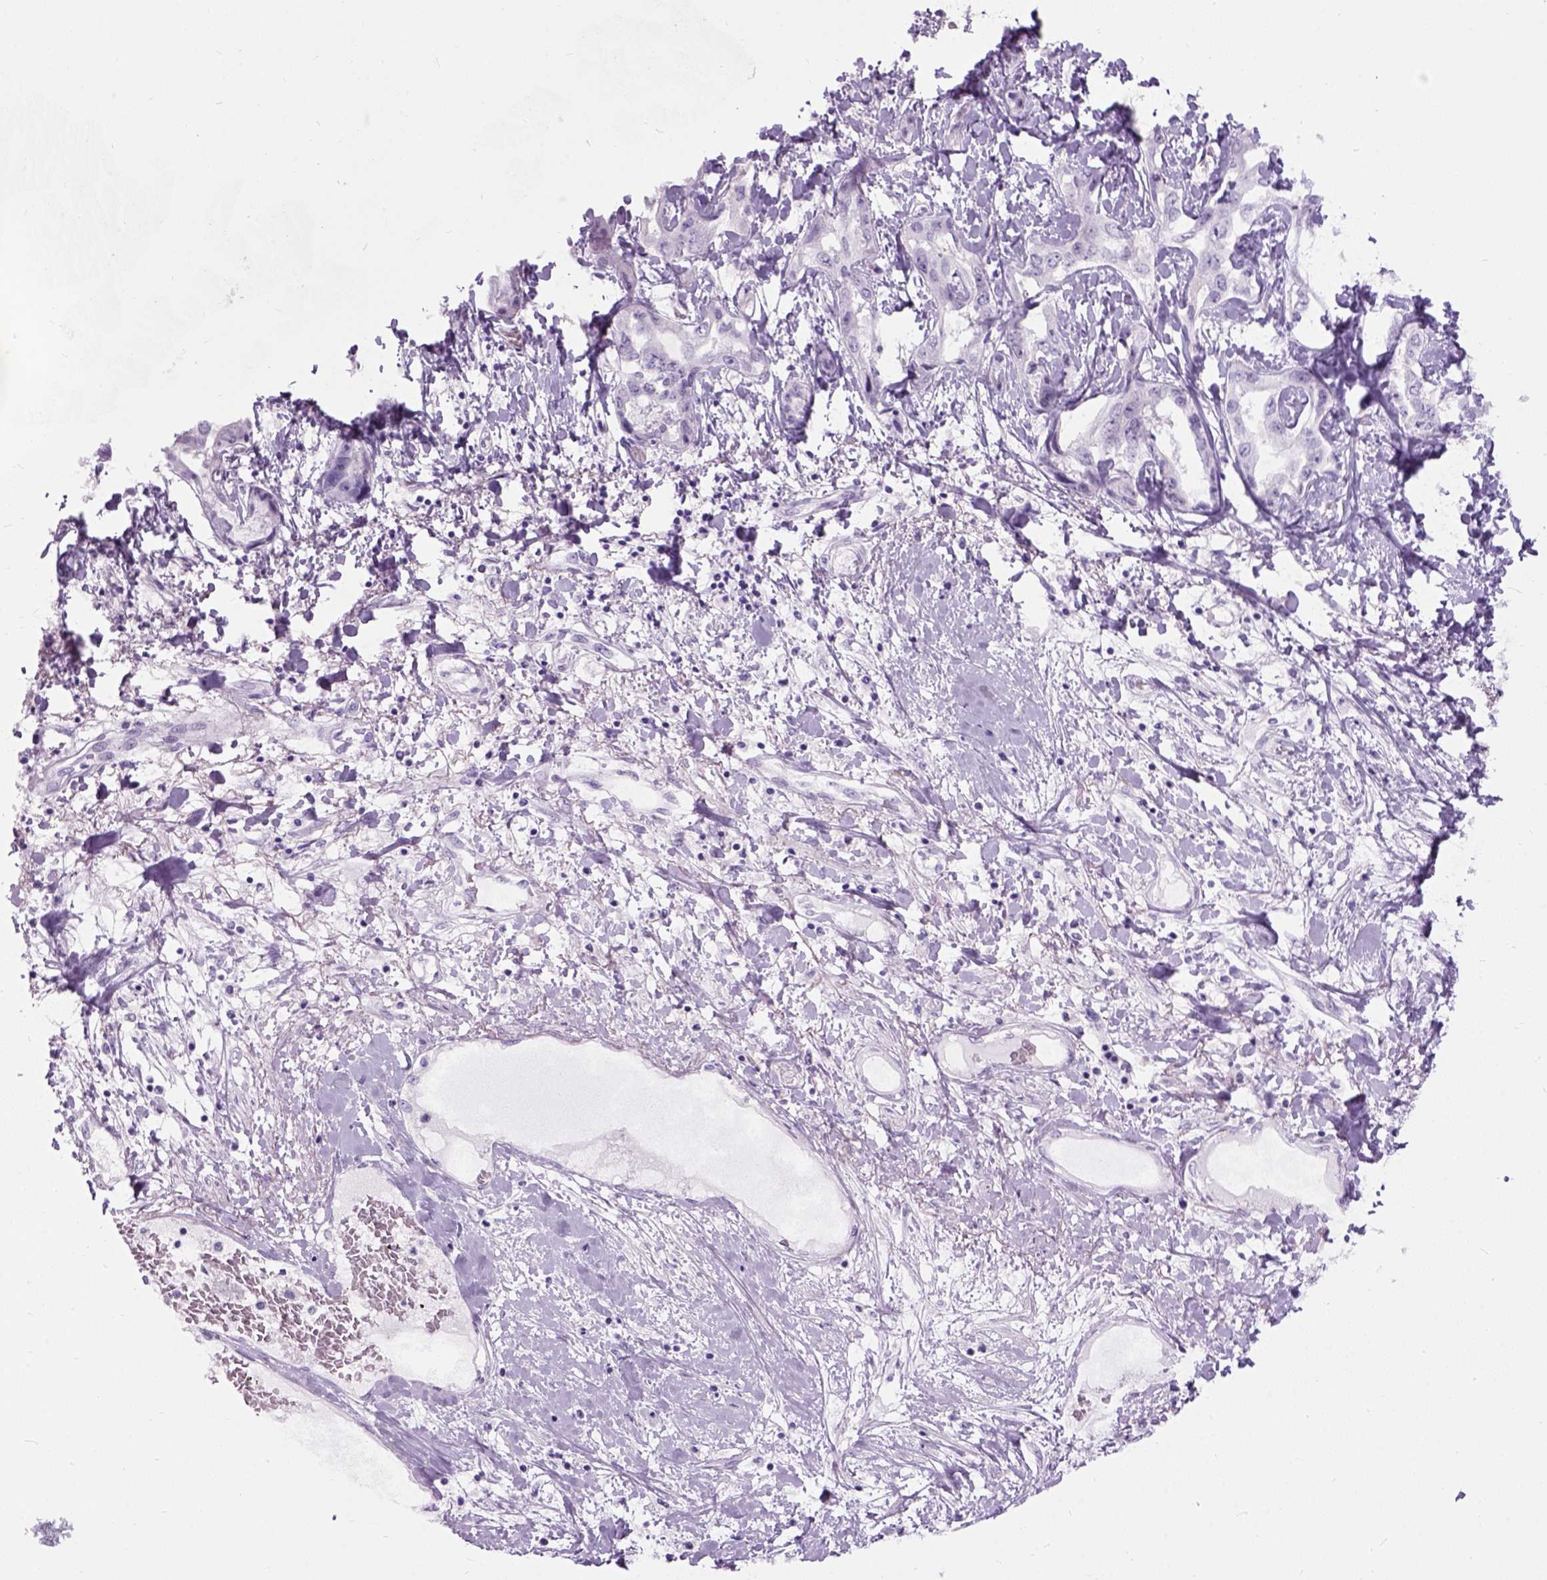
{"staining": {"intensity": "negative", "quantity": "none", "location": "none"}, "tissue": "liver cancer", "cell_type": "Tumor cells", "image_type": "cancer", "snomed": [{"axis": "morphology", "description": "Cholangiocarcinoma"}, {"axis": "topography", "description": "Liver"}], "caption": "Cholangiocarcinoma (liver) was stained to show a protein in brown. There is no significant expression in tumor cells.", "gene": "AXDND1", "patient": {"sex": "male", "age": 59}}